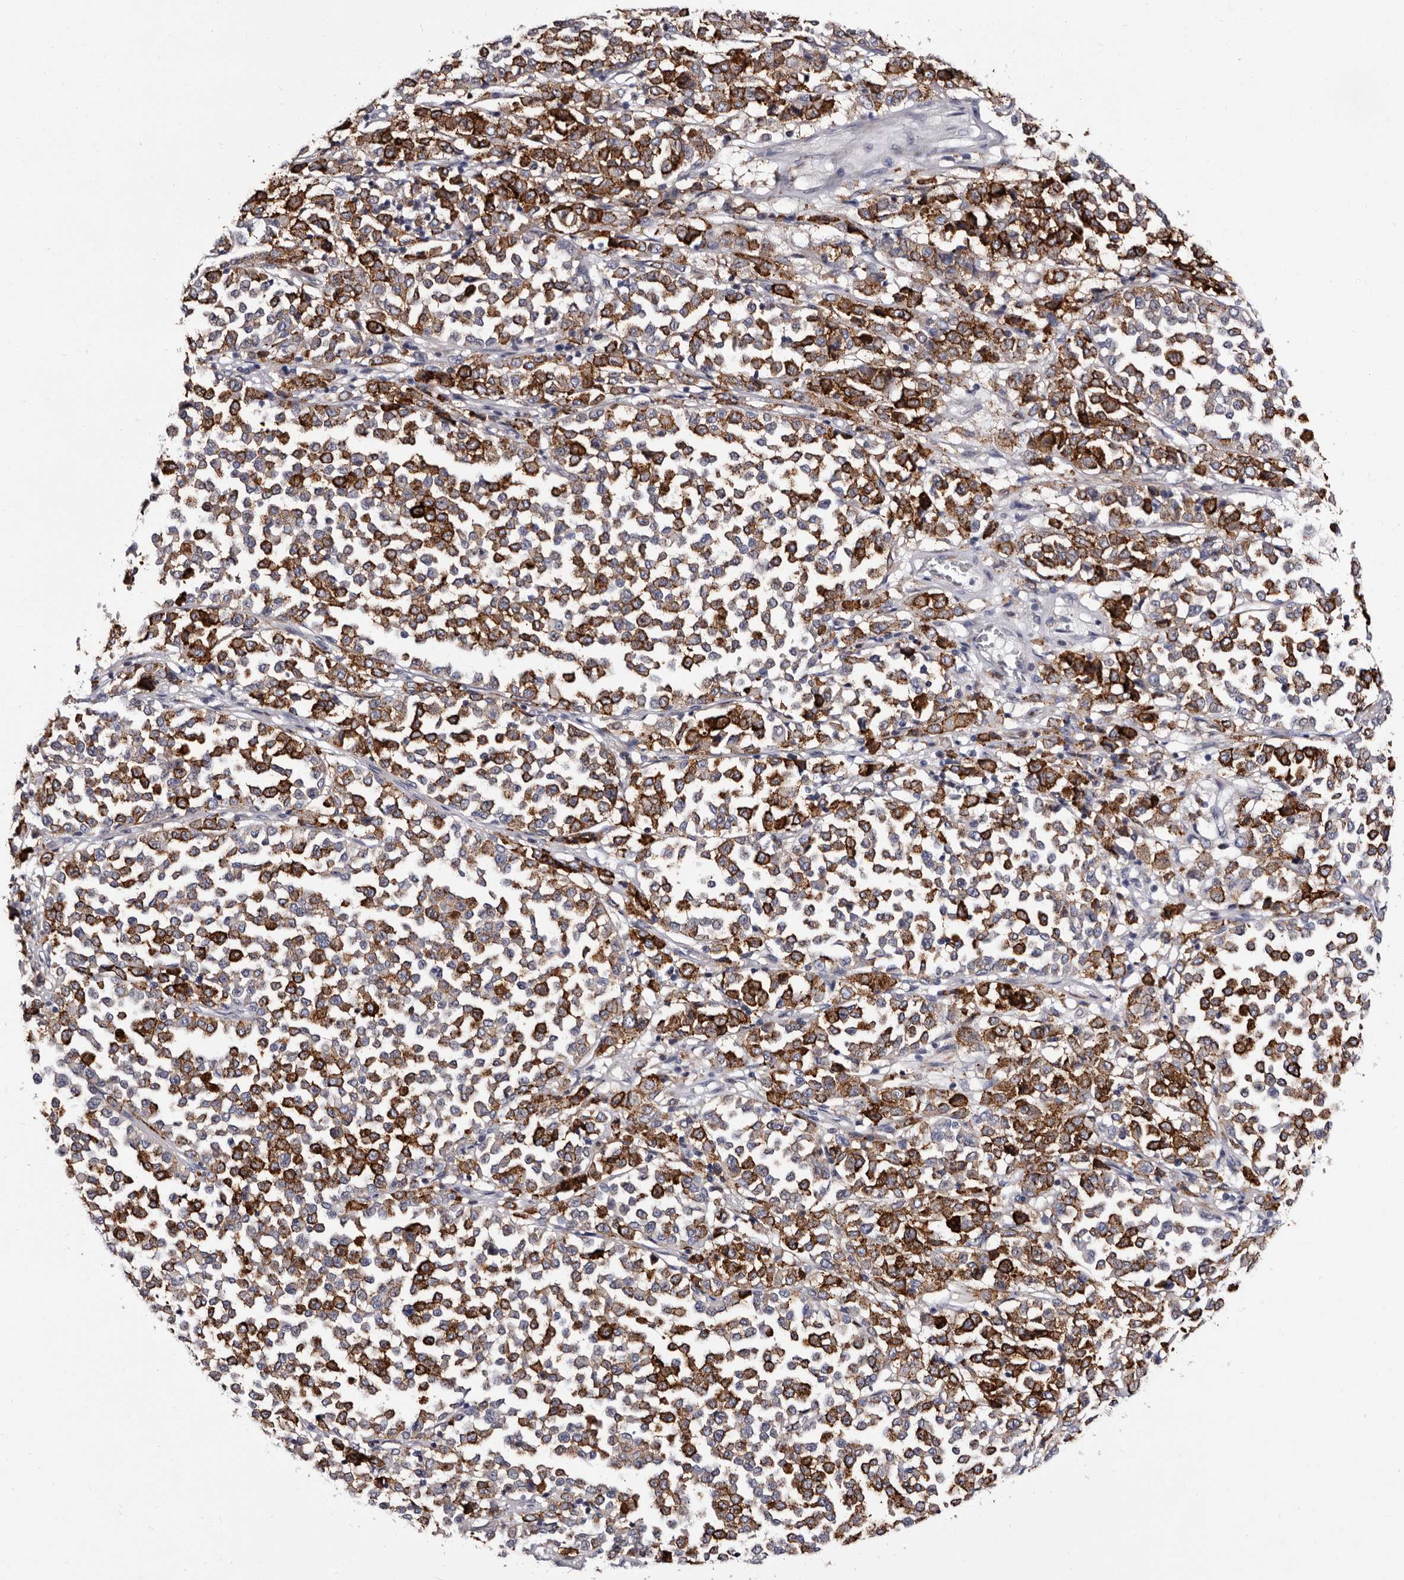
{"staining": {"intensity": "moderate", "quantity": ">75%", "location": "cytoplasmic/membranous"}, "tissue": "melanoma", "cell_type": "Tumor cells", "image_type": "cancer", "snomed": [{"axis": "morphology", "description": "Malignant melanoma, Metastatic site"}, {"axis": "topography", "description": "Pancreas"}], "caption": "The image reveals immunohistochemical staining of malignant melanoma (metastatic site). There is moderate cytoplasmic/membranous positivity is seen in approximately >75% of tumor cells. Using DAB (brown) and hematoxylin (blue) stains, captured at high magnification using brightfield microscopy.", "gene": "AUNIP", "patient": {"sex": "female", "age": 30}}